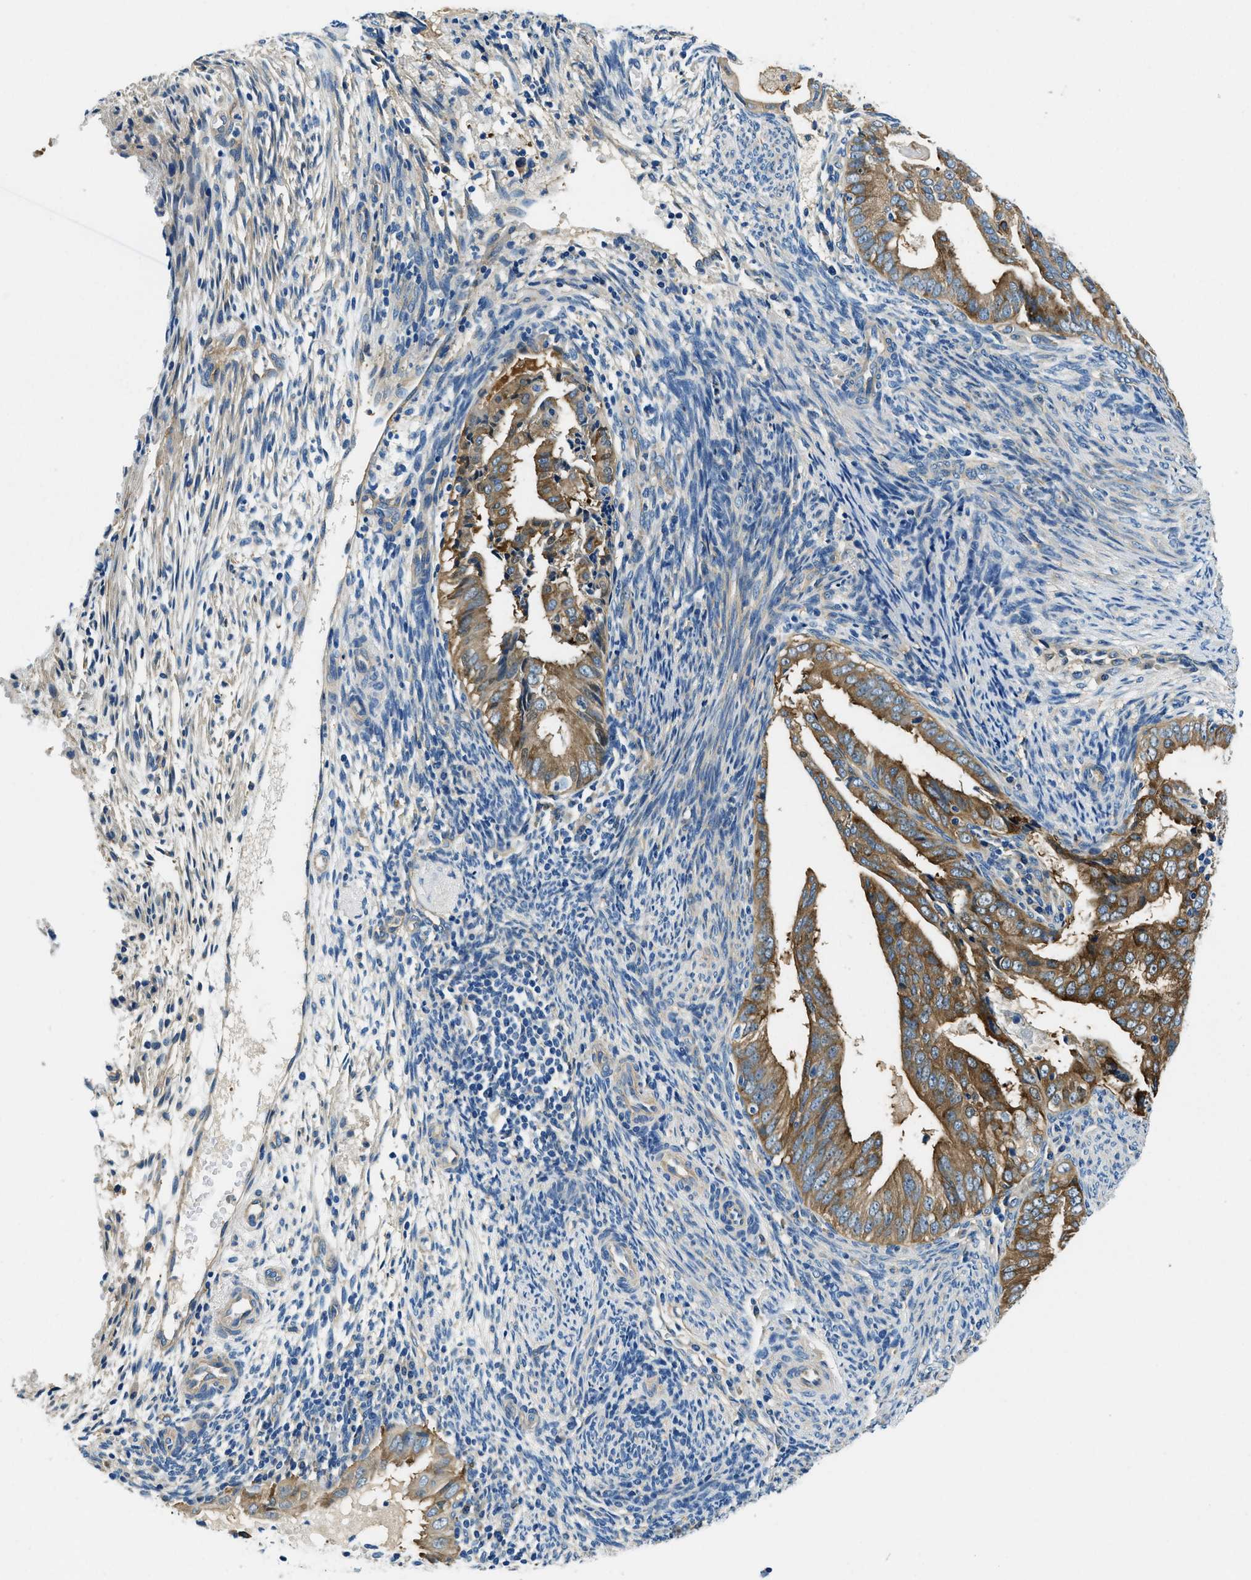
{"staining": {"intensity": "moderate", "quantity": ">75%", "location": "cytoplasmic/membranous"}, "tissue": "endometrial cancer", "cell_type": "Tumor cells", "image_type": "cancer", "snomed": [{"axis": "morphology", "description": "Adenocarcinoma, NOS"}, {"axis": "topography", "description": "Endometrium"}], "caption": "This micrograph reveals immunohistochemistry (IHC) staining of human endometrial cancer (adenocarcinoma), with medium moderate cytoplasmic/membranous positivity in about >75% of tumor cells.", "gene": "TWF1", "patient": {"sex": "female", "age": 58}}